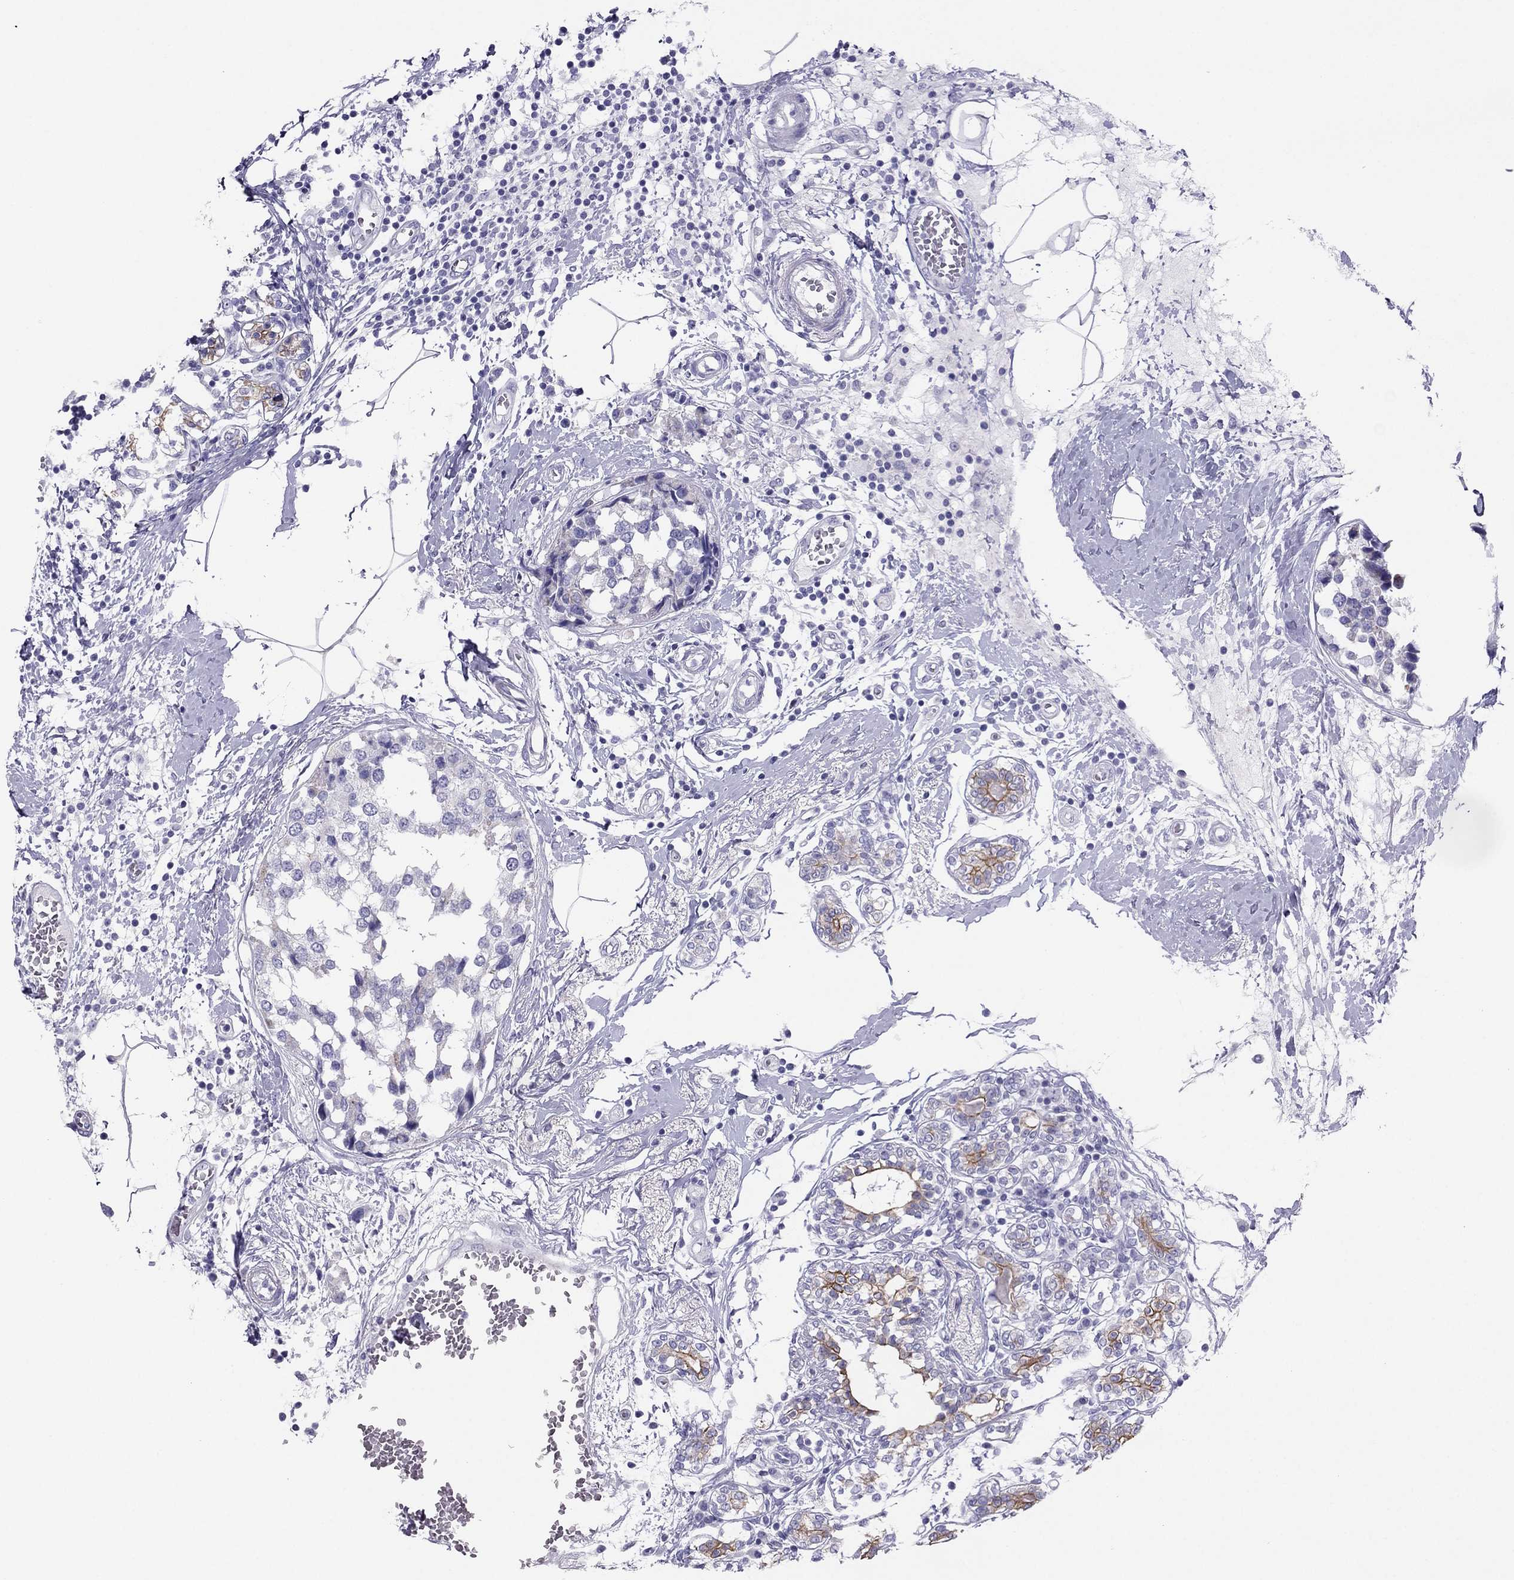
{"staining": {"intensity": "negative", "quantity": "none", "location": "none"}, "tissue": "breast cancer", "cell_type": "Tumor cells", "image_type": "cancer", "snomed": [{"axis": "morphology", "description": "Lobular carcinoma"}, {"axis": "topography", "description": "Breast"}], "caption": "This is an IHC image of lobular carcinoma (breast). There is no positivity in tumor cells.", "gene": "MAEL", "patient": {"sex": "female", "age": 59}}